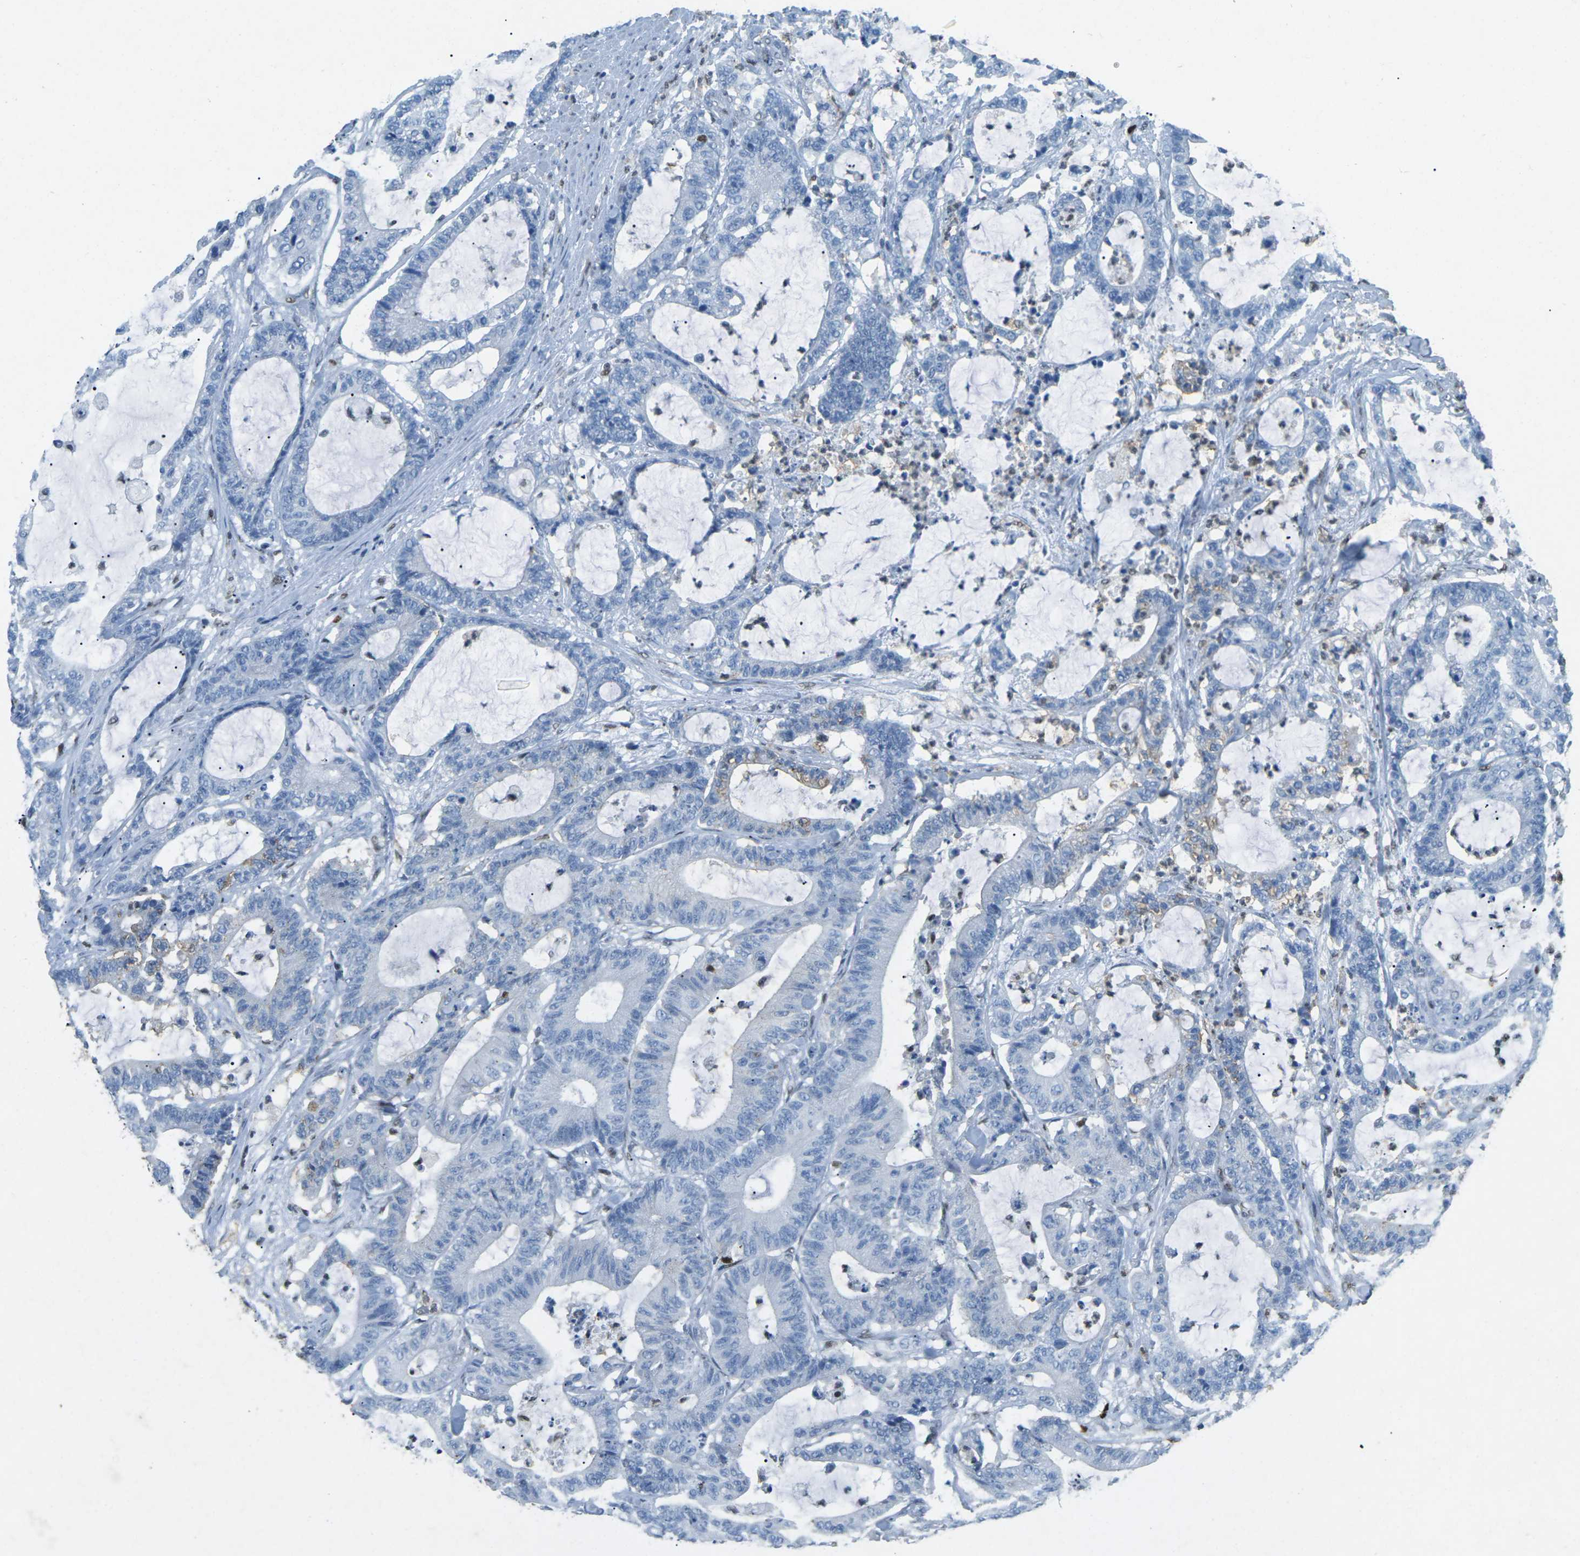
{"staining": {"intensity": "negative", "quantity": "none", "location": "none"}, "tissue": "colorectal cancer", "cell_type": "Tumor cells", "image_type": "cancer", "snomed": [{"axis": "morphology", "description": "Adenocarcinoma, NOS"}, {"axis": "topography", "description": "Colon"}], "caption": "The photomicrograph displays no significant staining in tumor cells of colorectal adenocarcinoma.", "gene": "RB1", "patient": {"sex": "female", "age": 84}}